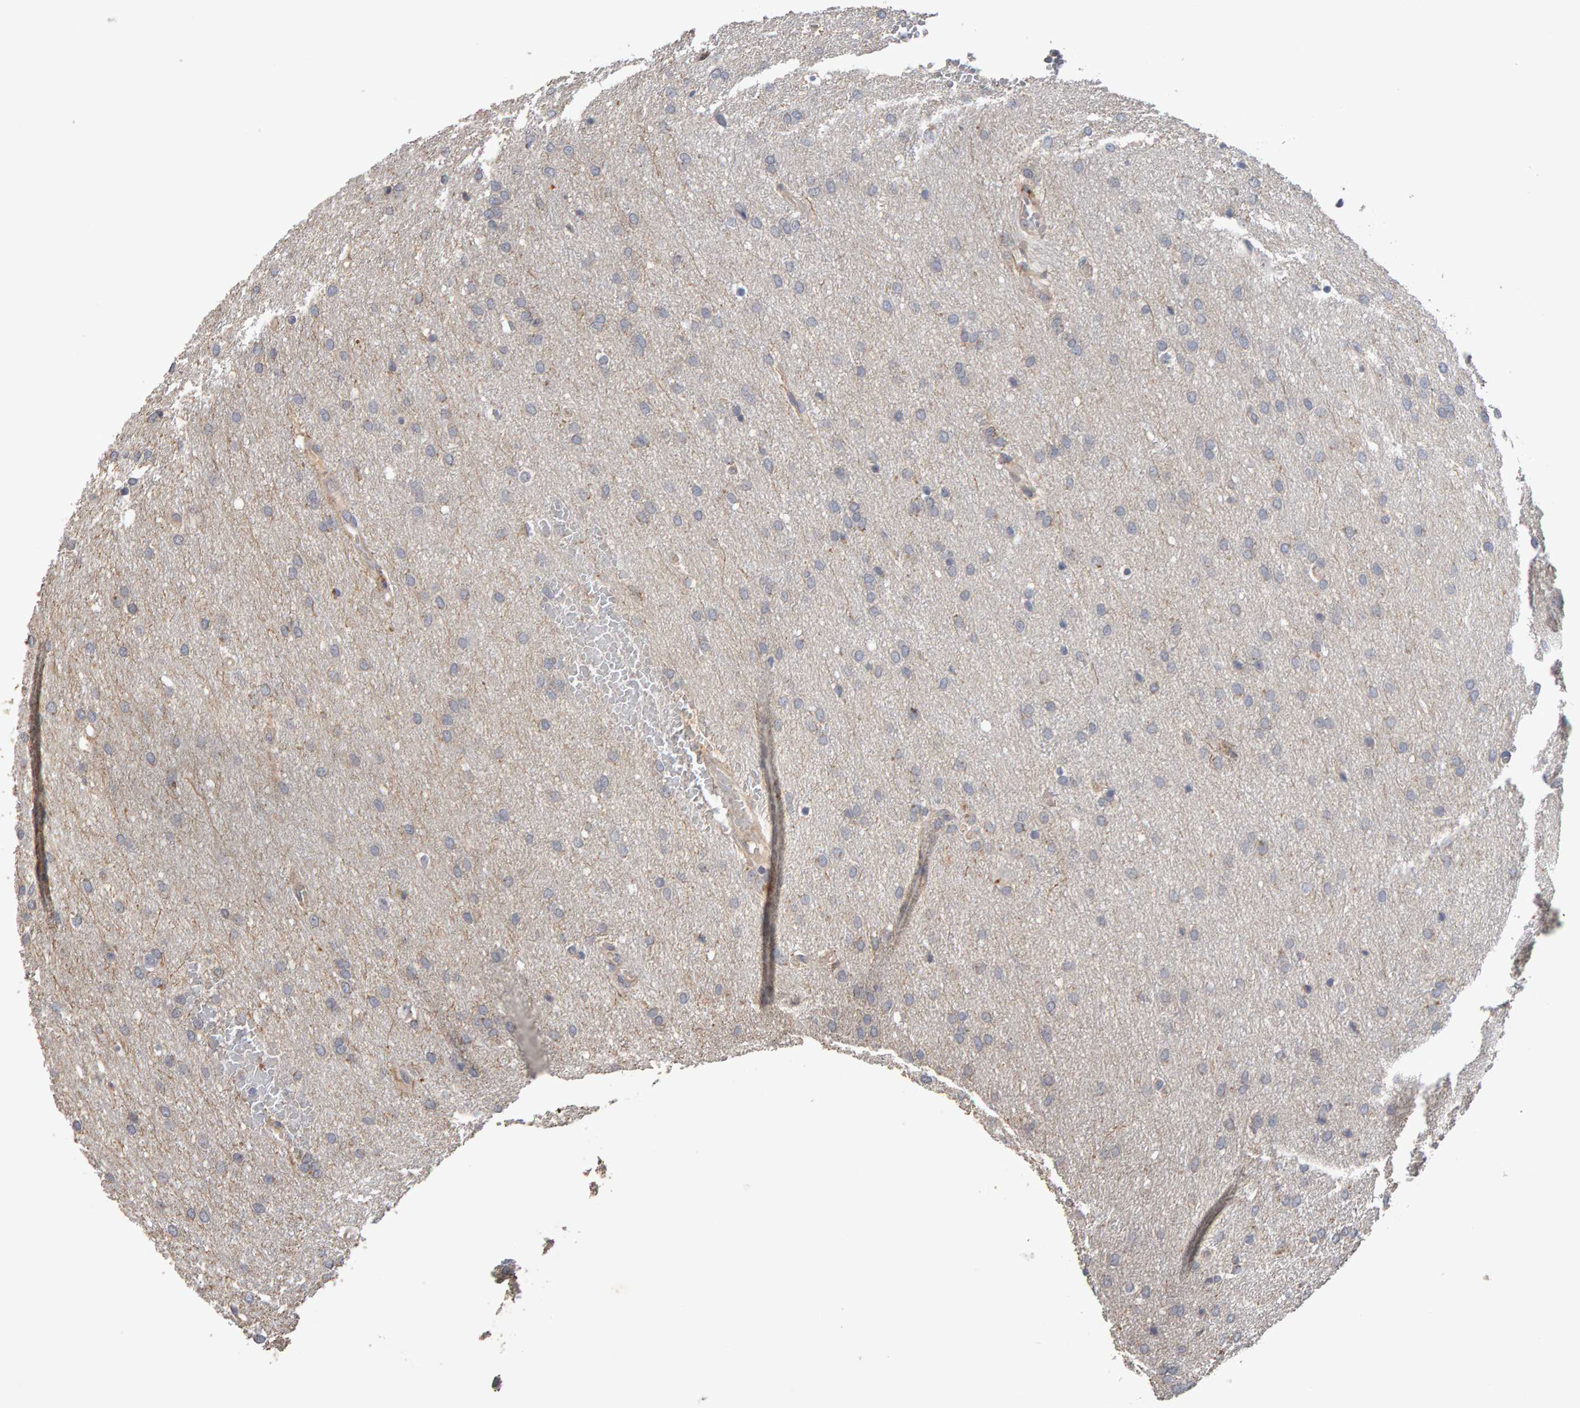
{"staining": {"intensity": "negative", "quantity": "none", "location": "none"}, "tissue": "glioma", "cell_type": "Tumor cells", "image_type": "cancer", "snomed": [{"axis": "morphology", "description": "Glioma, malignant, Low grade"}, {"axis": "topography", "description": "Brain"}], "caption": "Tumor cells show no significant protein staining in glioma.", "gene": "COASY", "patient": {"sex": "female", "age": 37}}